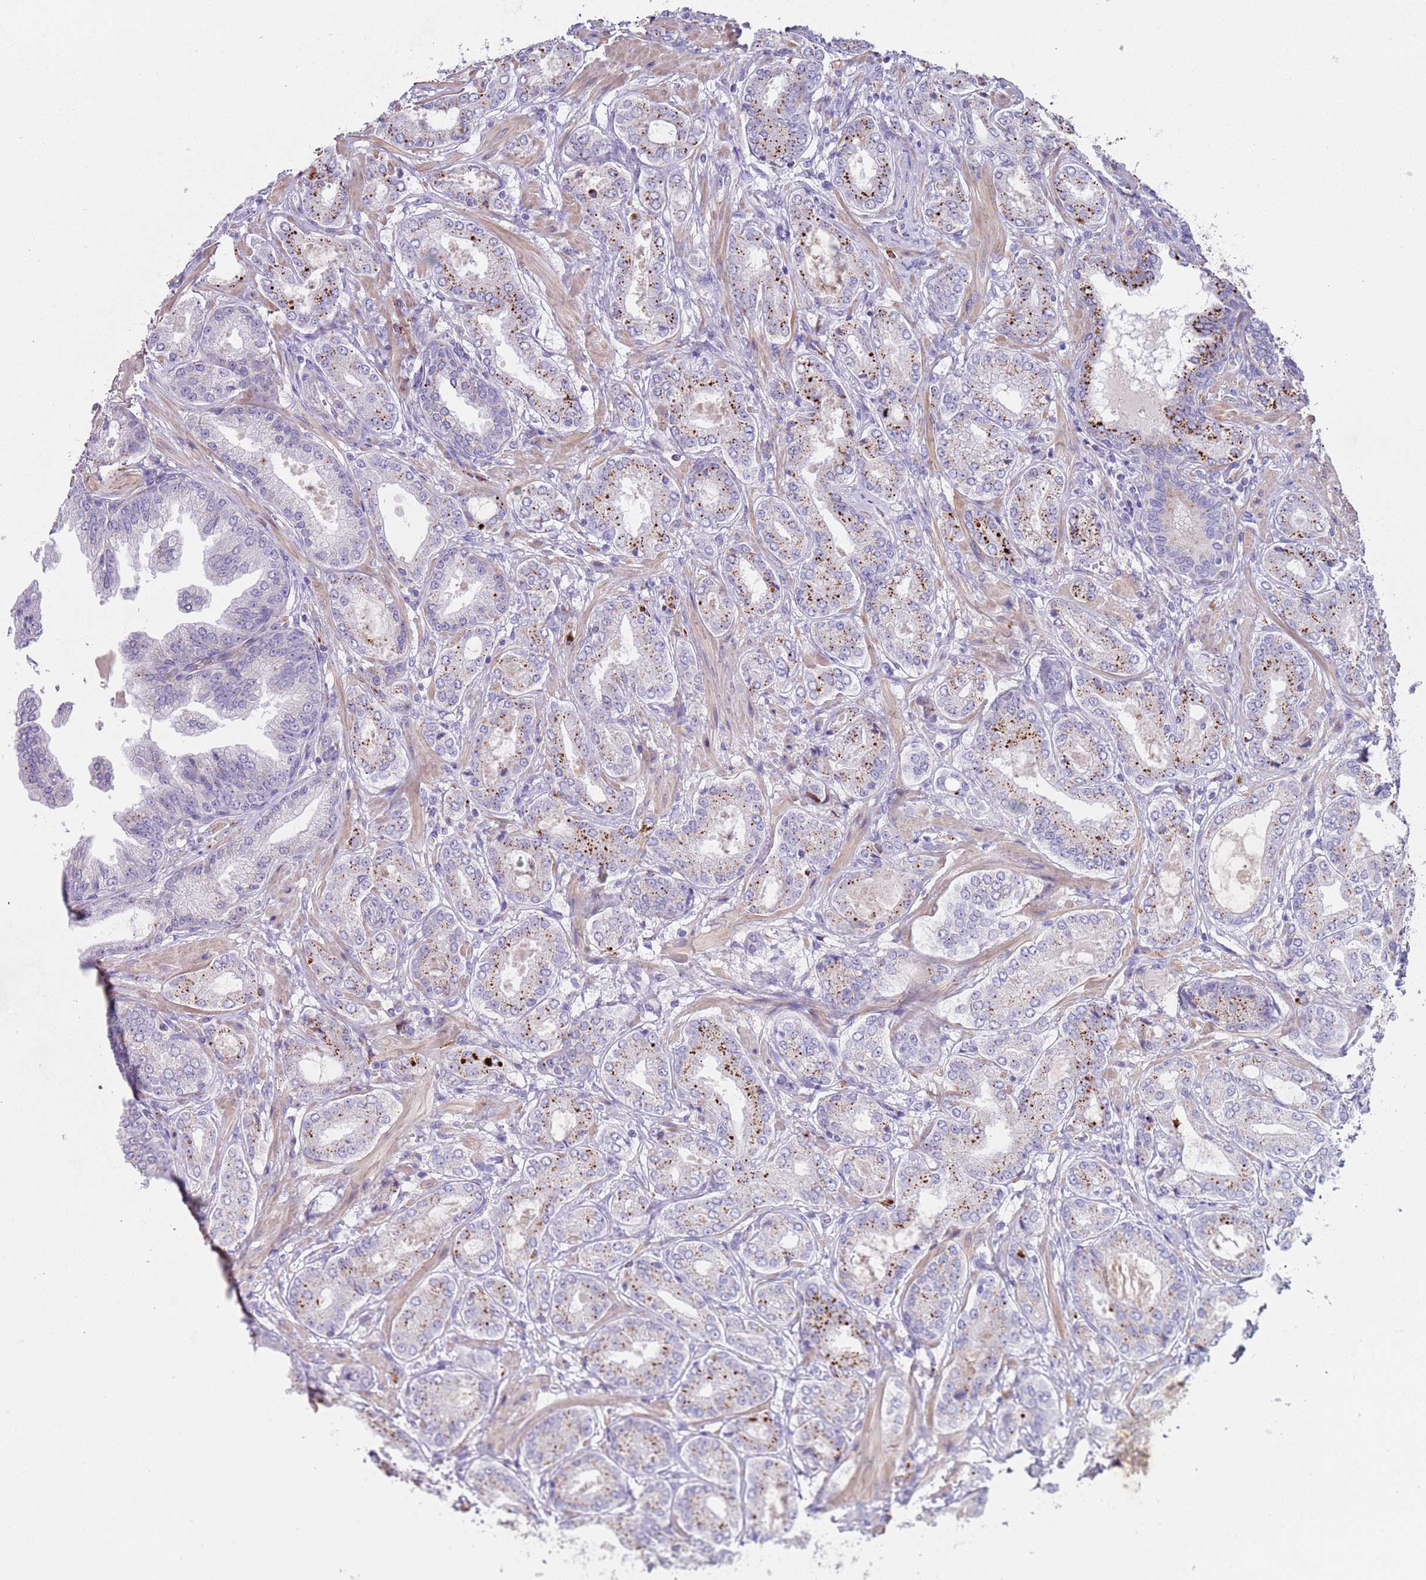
{"staining": {"intensity": "strong", "quantity": "<25%", "location": "cytoplasmic/membranous"}, "tissue": "prostate cancer", "cell_type": "Tumor cells", "image_type": "cancer", "snomed": [{"axis": "morphology", "description": "Adenocarcinoma, Low grade"}, {"axis": "topography", "description": "Prostate"}], "caption": "The image displays staining of prostate cancer (adenocarcinoma (low-grade)), revealing strong cytoplasmic/membranous protein positivity (brown color) within tumor cells.", "gene": "LRRN3", "patient": {"sex": "male", "age": 63}}